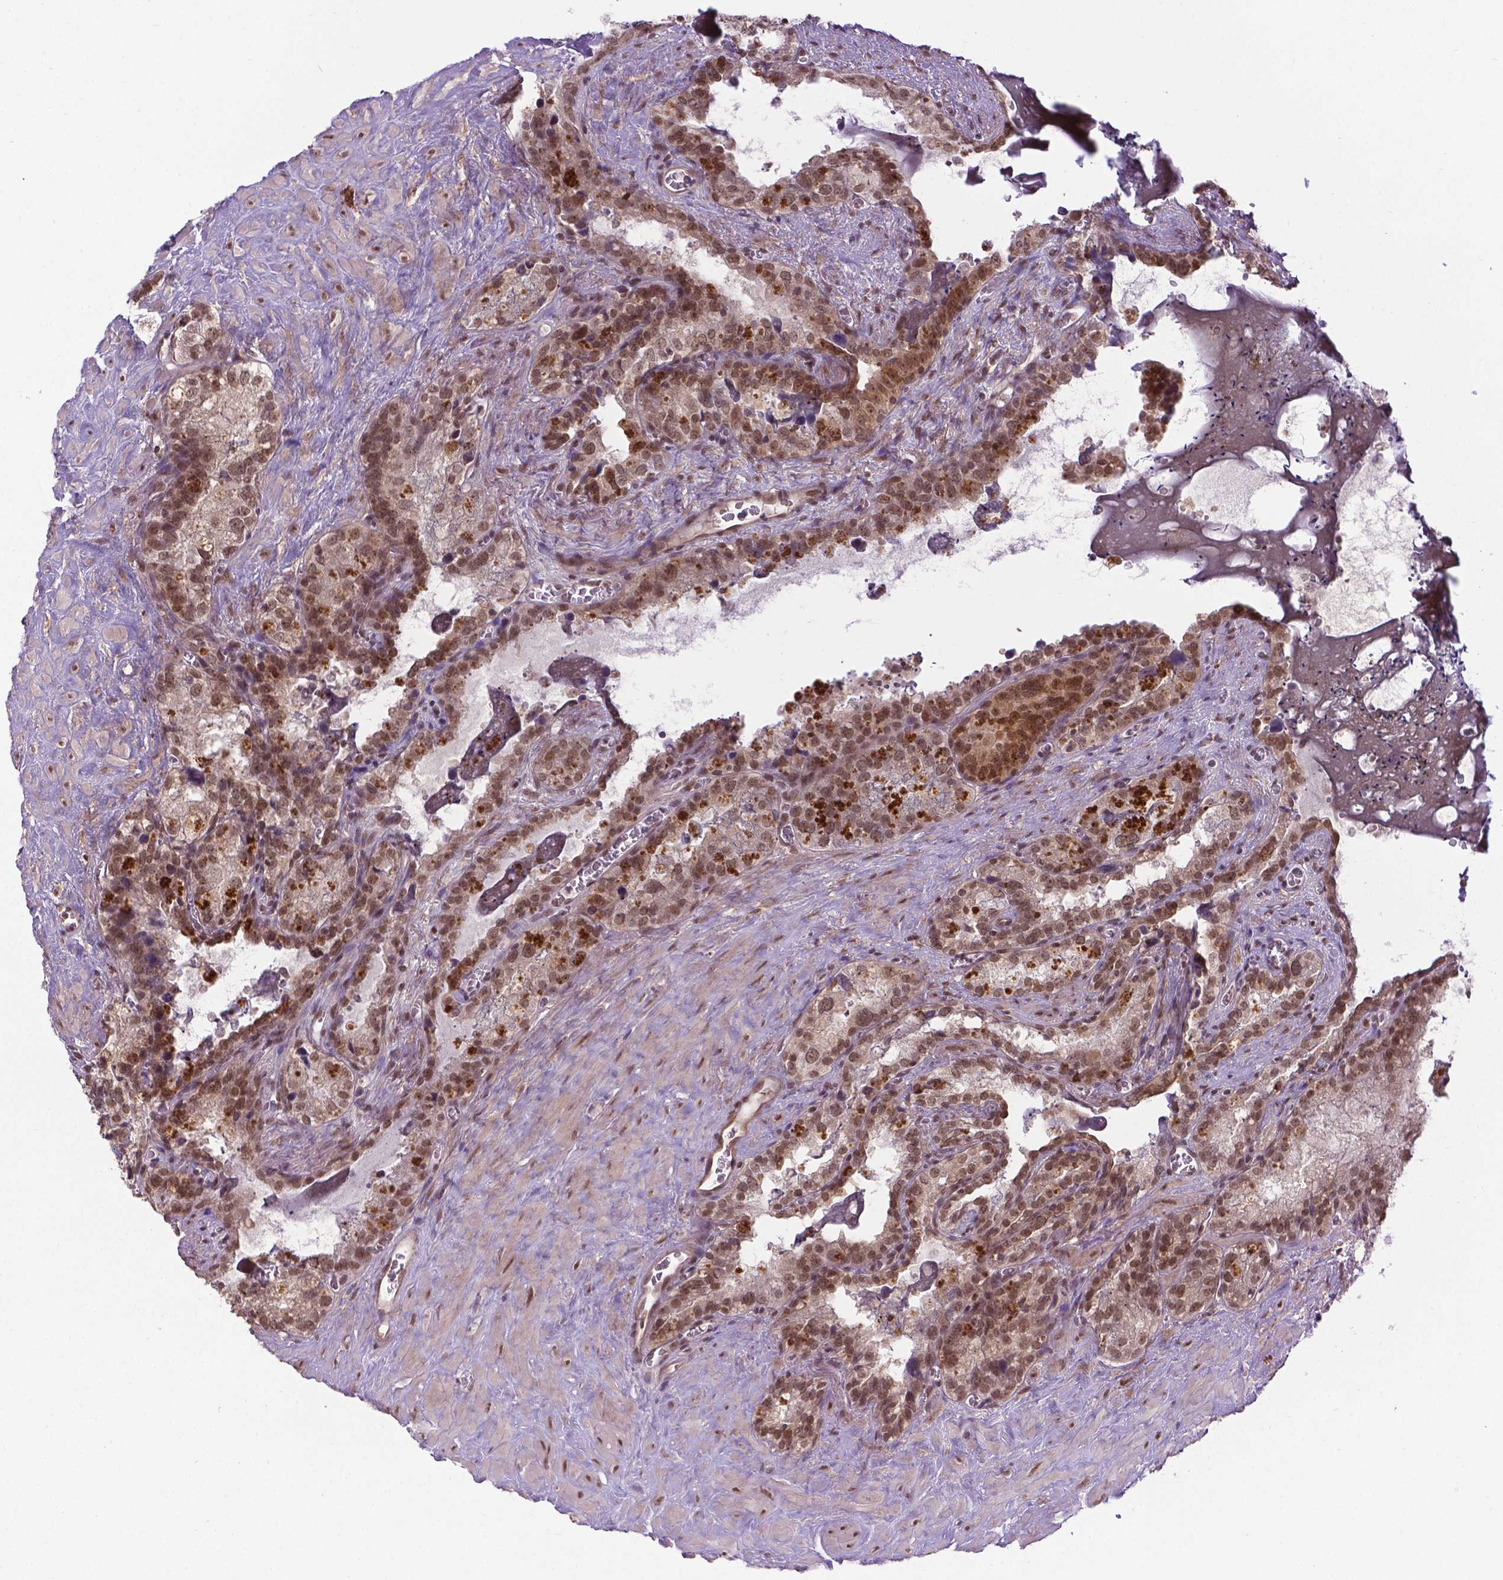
{"staining": {"intensity": "moderate", "quantity": ">75%", "location": "nuclear"}, "tissue": "seminal vesicle", "cell_type": "Glandular cells", "image_type": "normal", "snomed": [{"axis": "morphology", "description": "Normal tissue, NOS"}, {"axis": "topography", "description": "Prostate"}, {"axis": "topography", "description": "Seminal veicle"}], "caption": "Protein staining shows moderate nuclear staining in about >75% of glandular cells in unremarkable seminal vesicle.", "gene": "ANKRD54", "patient": {"sex": "male", "age": 71}}